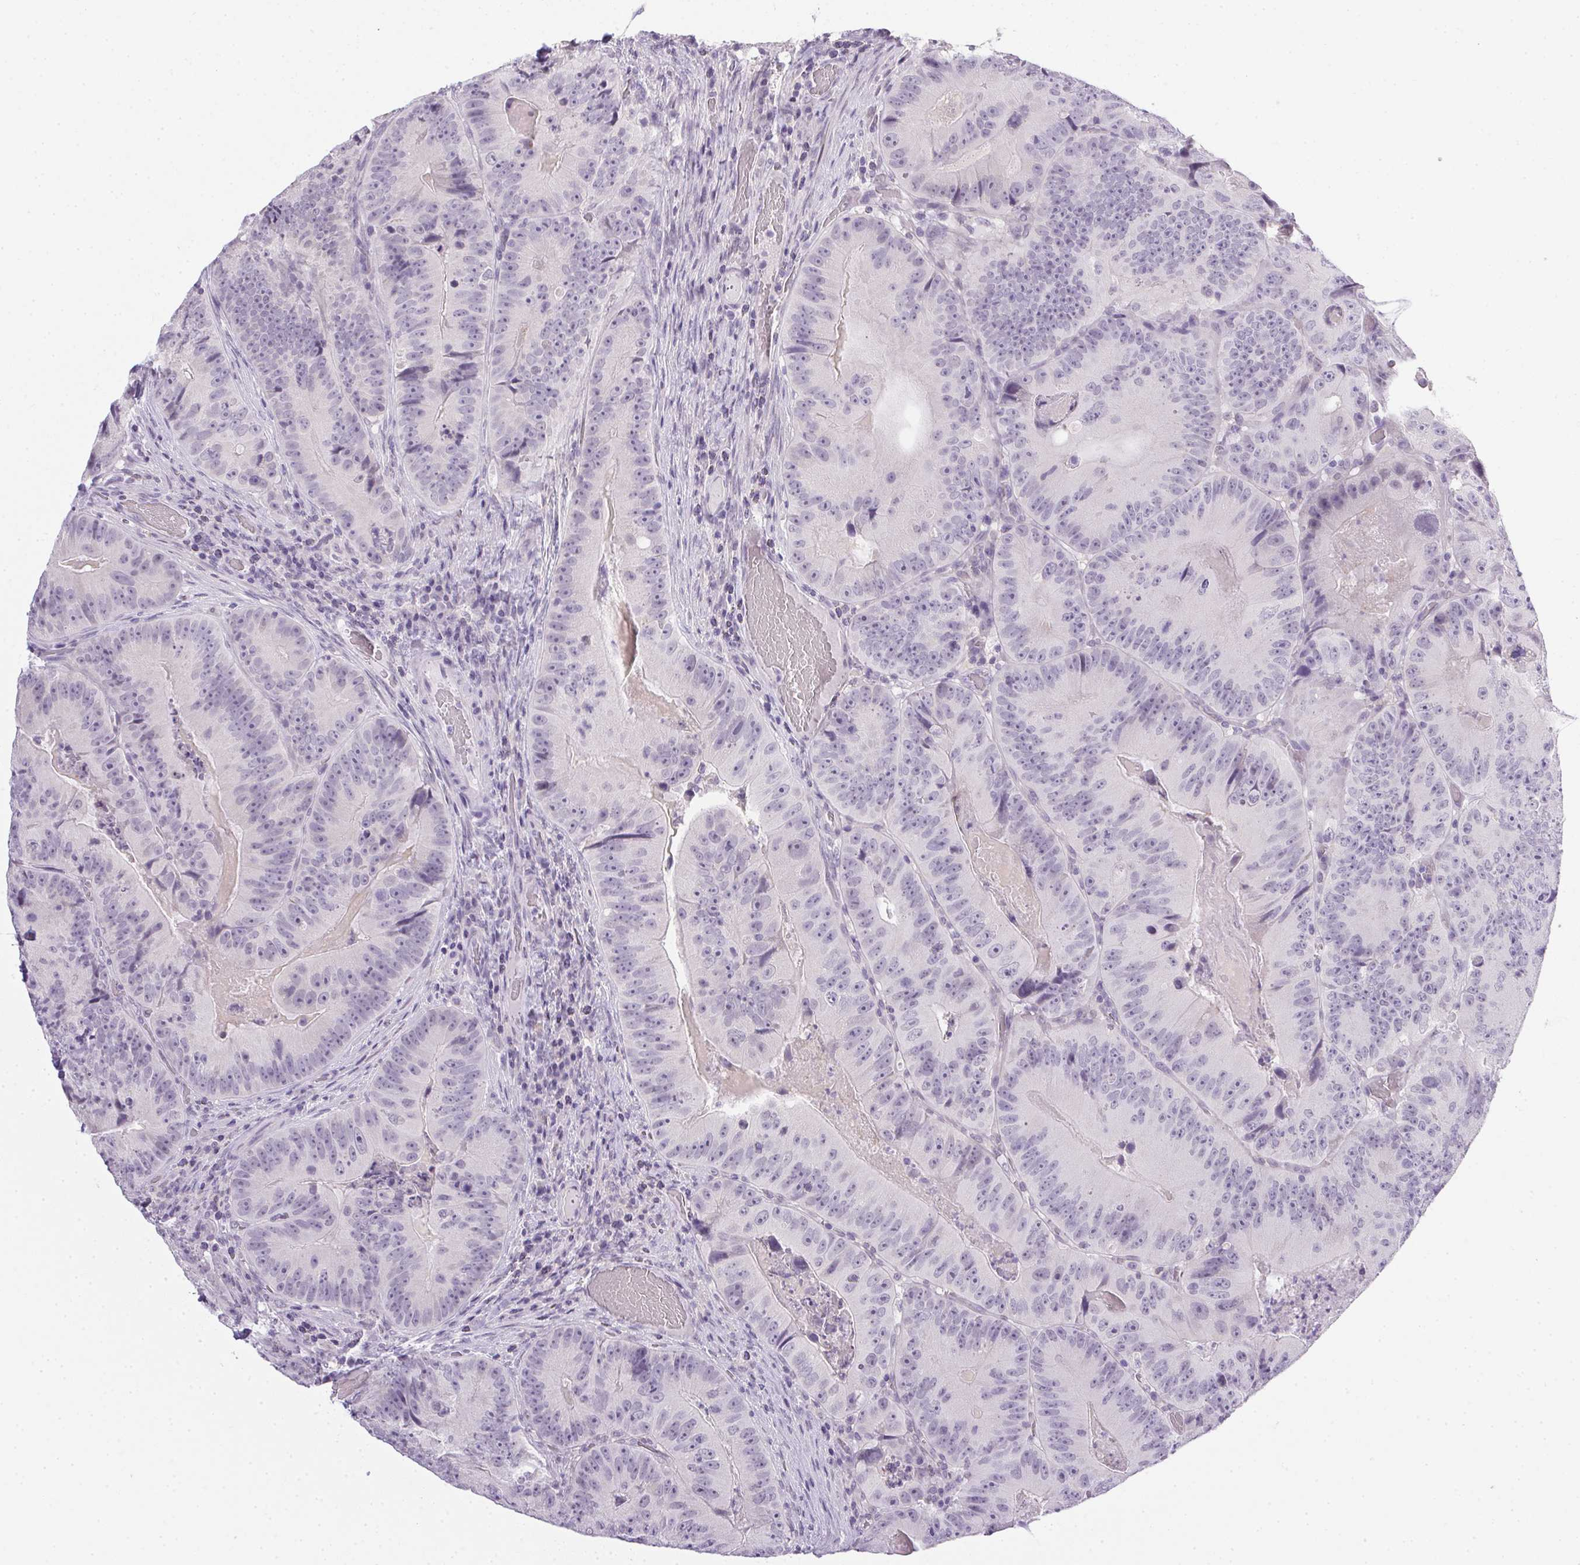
{"staining": {"intensity": "negative", "quantity": "none", "location": "none"}, "tissue": "colorectal cancer", "cell_type": "Tumor cells", "image_type": "cancer", "snomed": [{"axis": "morphology", "description": "Adenocarcinoma, NOS"}, {"axis": "topography", "description": "Colon"}], "caption": "This is an immunohistochemistry (IHC) micrograph of adenocarcinoma (colorectal). There is no expression in tumor cells.", "gene": "PRL", "patient": {"sex": "female", "age": 86}}